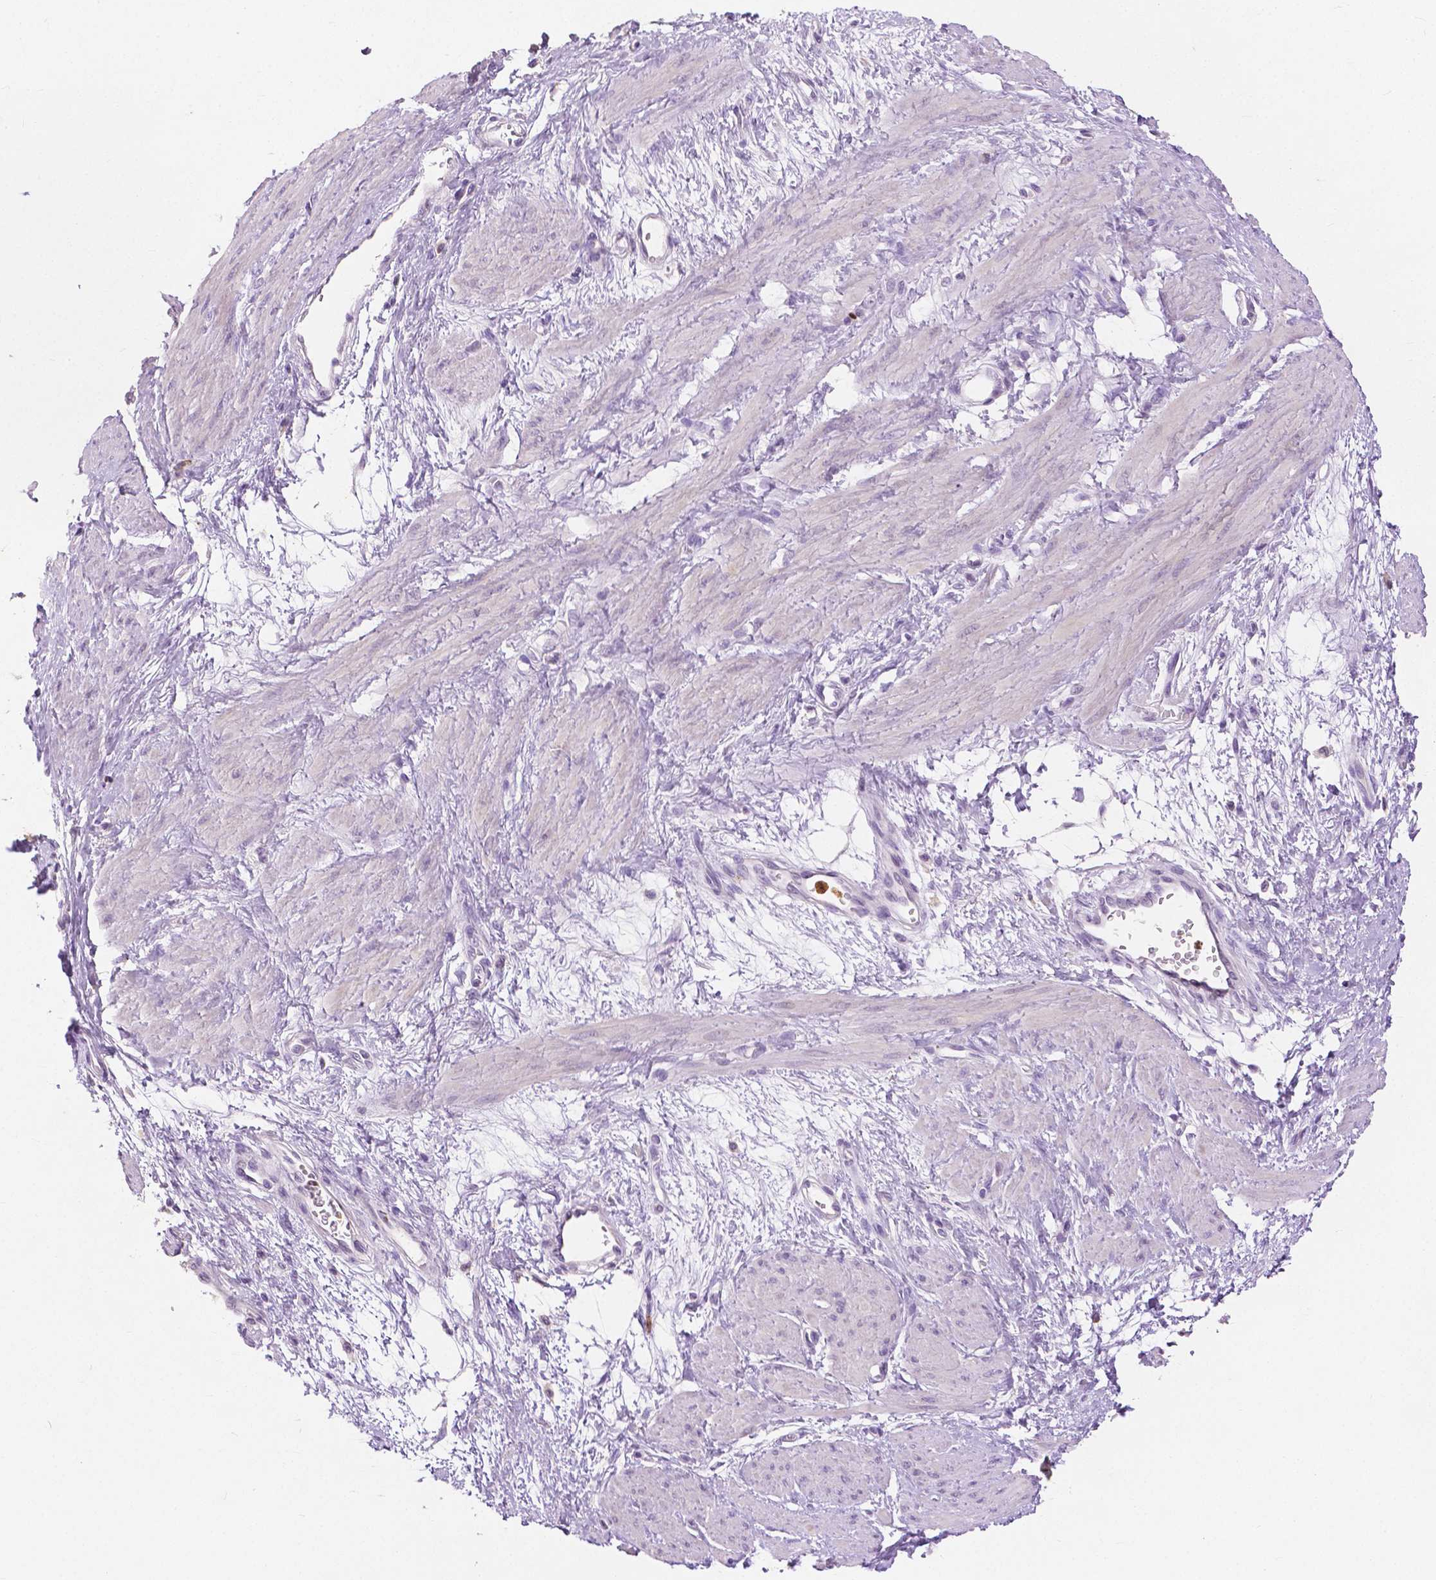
{"staining": {"intensity": "negative", "quantity": "none", "location": "none"}, "tissue": "smooth muscle", "cell_type": "Smooth muscle cells", "image_type": "normal", "snomed": [{"axis": "morphology", "description": "Normal tissue, NOS"}, {"axis": "topography", "description": "Smooth muscle"}, {"axis": "topography", "description": "Uterus"}], "caption": "Smooth muscle stained for a protein using immunohistochemistry displays no staining smooth muscle cells.", "gene": "CXCR2", "patient": {"sex": "female", "age": 39}}